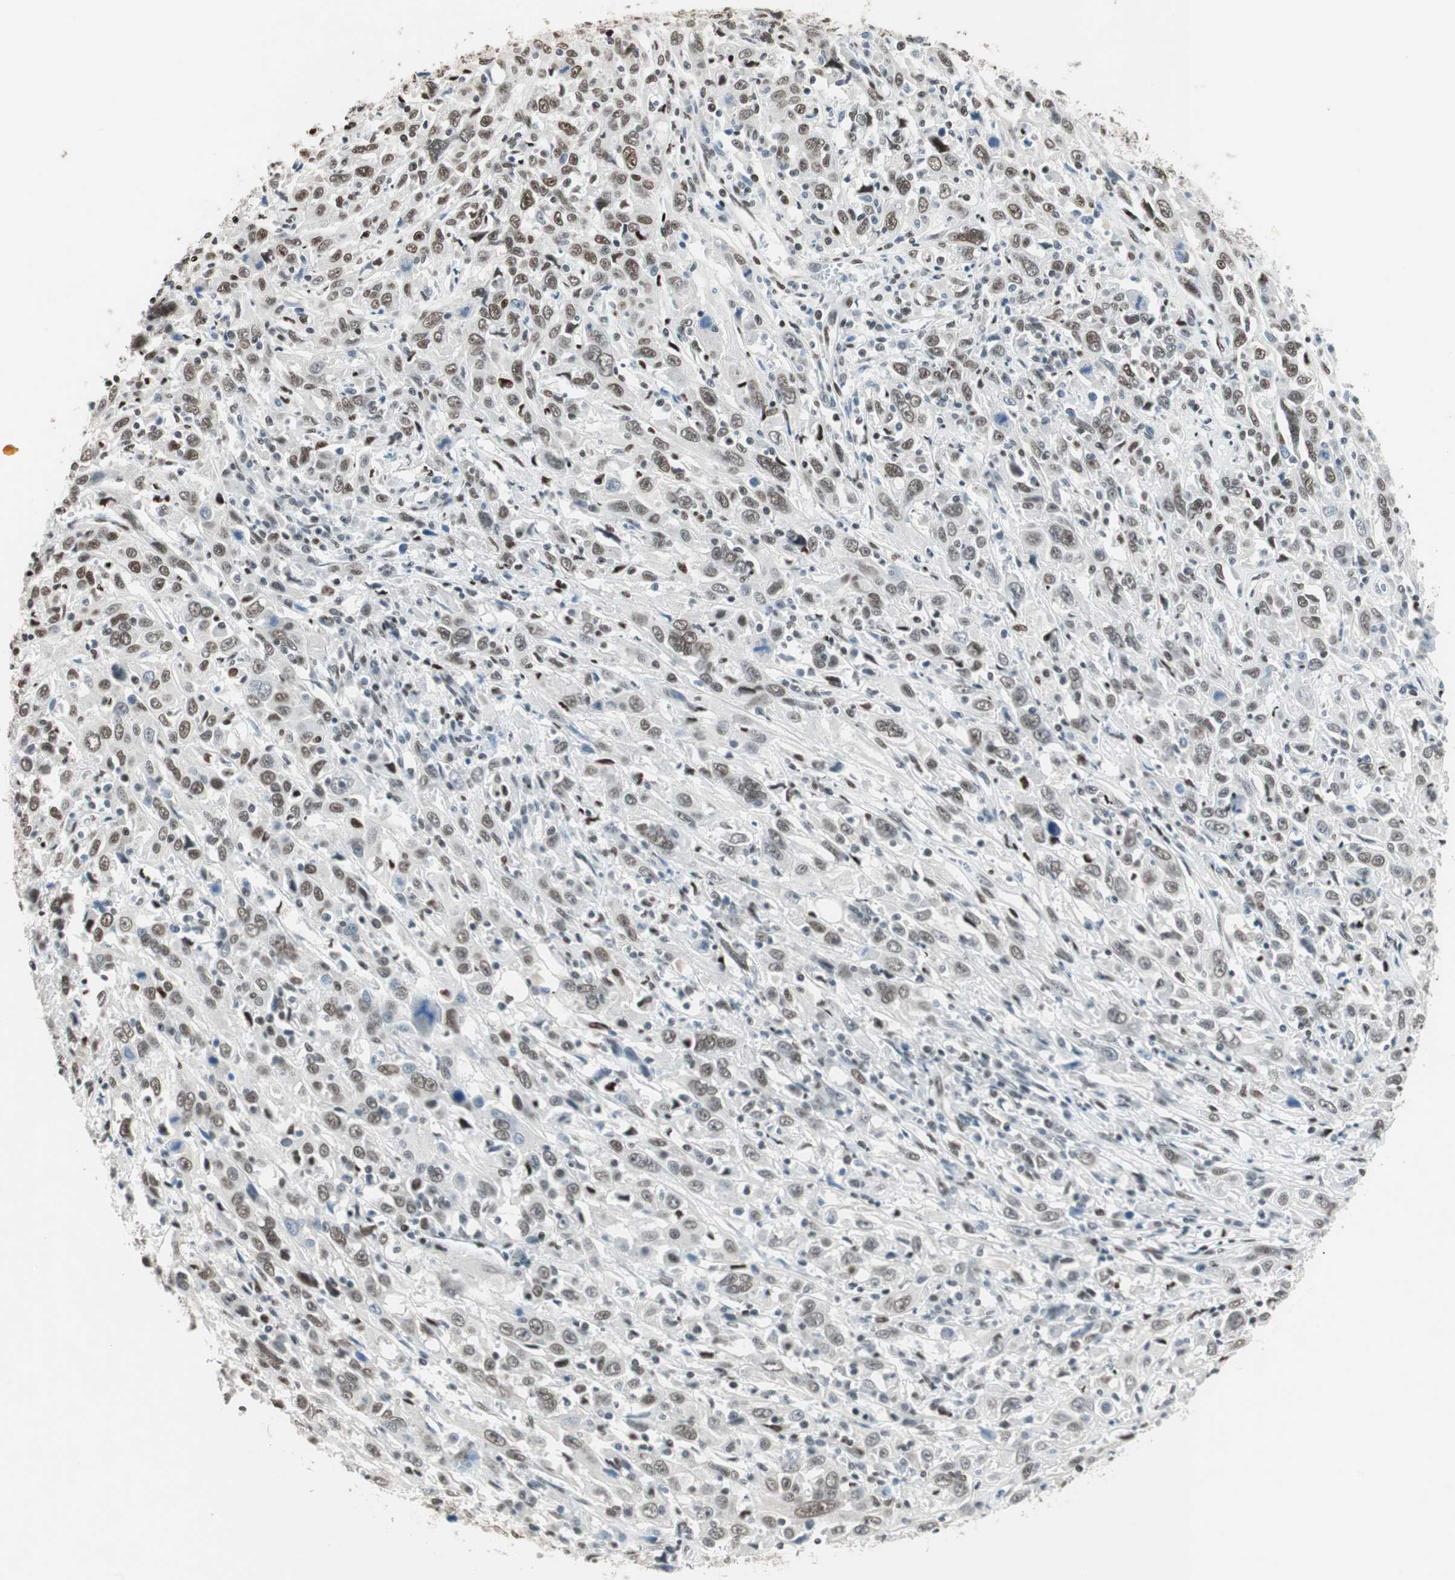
{"staining": {"intensity": "moderate", "quantity": ">75%", "location": "nuclear"}, "tissue": "cervical cancer", "cell_type": "Tumor cells", "image_type": "cancer", "snomed": [{"axis": "morphology", "description": "Squamous cell carcinoma, NOS"}, {"axis": "topography", "description": "Cervix"}], "caption": "The image shows immunohistochemical staining of cervical squamous cell carcinoma. There is moderate nuclear staining is identified in approximately >75% of tumor cells. The protein is stained brown, and the nuclei are stained in blue (DAB (3,3'-diaminobenzidine) IHC with brightfield microscopy, high magnification).", "gene": "ZBTB17", "patient": {"sex": "female", "age": 46}}